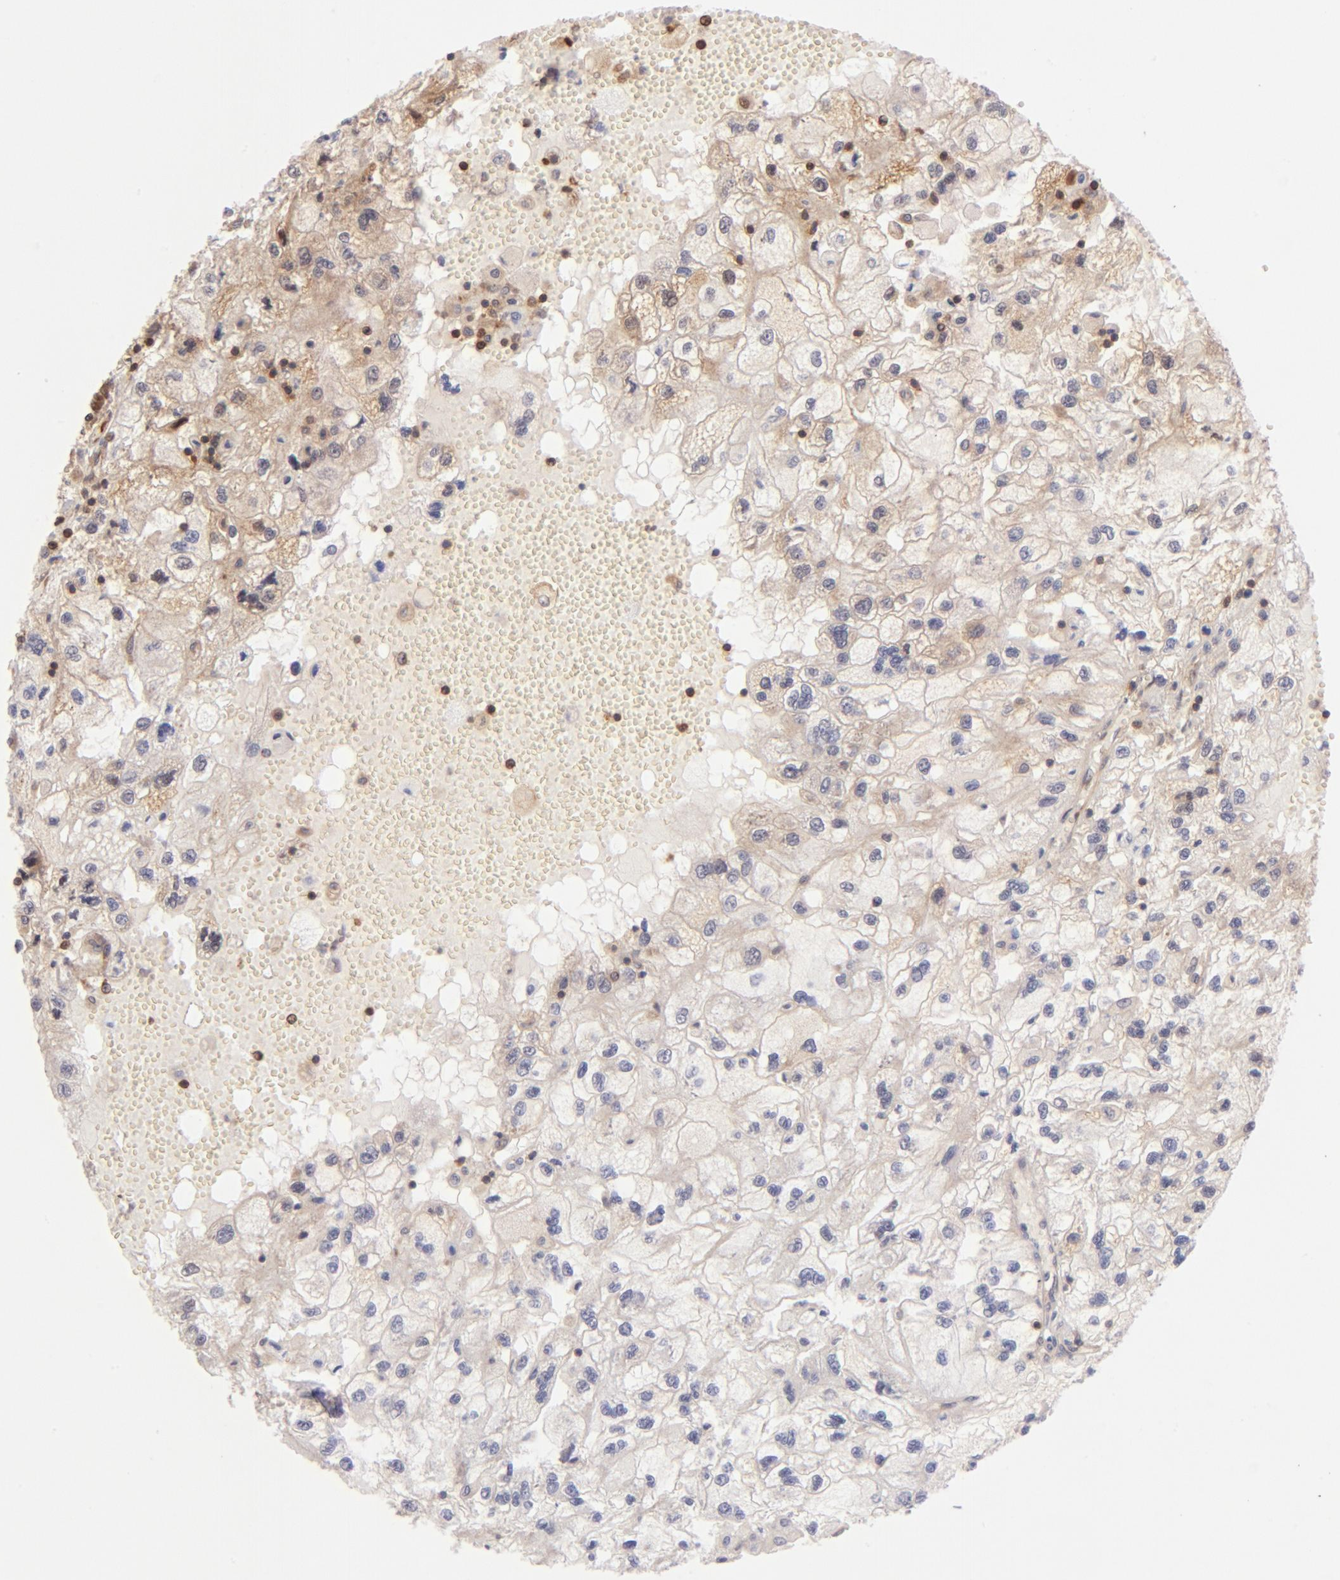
{"staining": {"intensity": "weak", "quantity": ">75%", "location": "cytoplasmic/membranous"}, "tissue": "renal cancer", "cell_type": "Tumor cells", "image_type": "cancer", "snomed": [{"axis": "morphology", "description": "Normal tissue, NOS"}, {"axis": "morphology", "description": "Adenocarcinoma, NOS"}, {"axis": "topography", "description": "Kidney"}], "caption": "Human renal adenocarcinoma stained for a protein (brown) reveals weak cytoplasmic/membranous positive positivity in approximately >75% of tumor cells.", "gene": "YWHAB", "patient": {"sex": "male", "age": 71}}